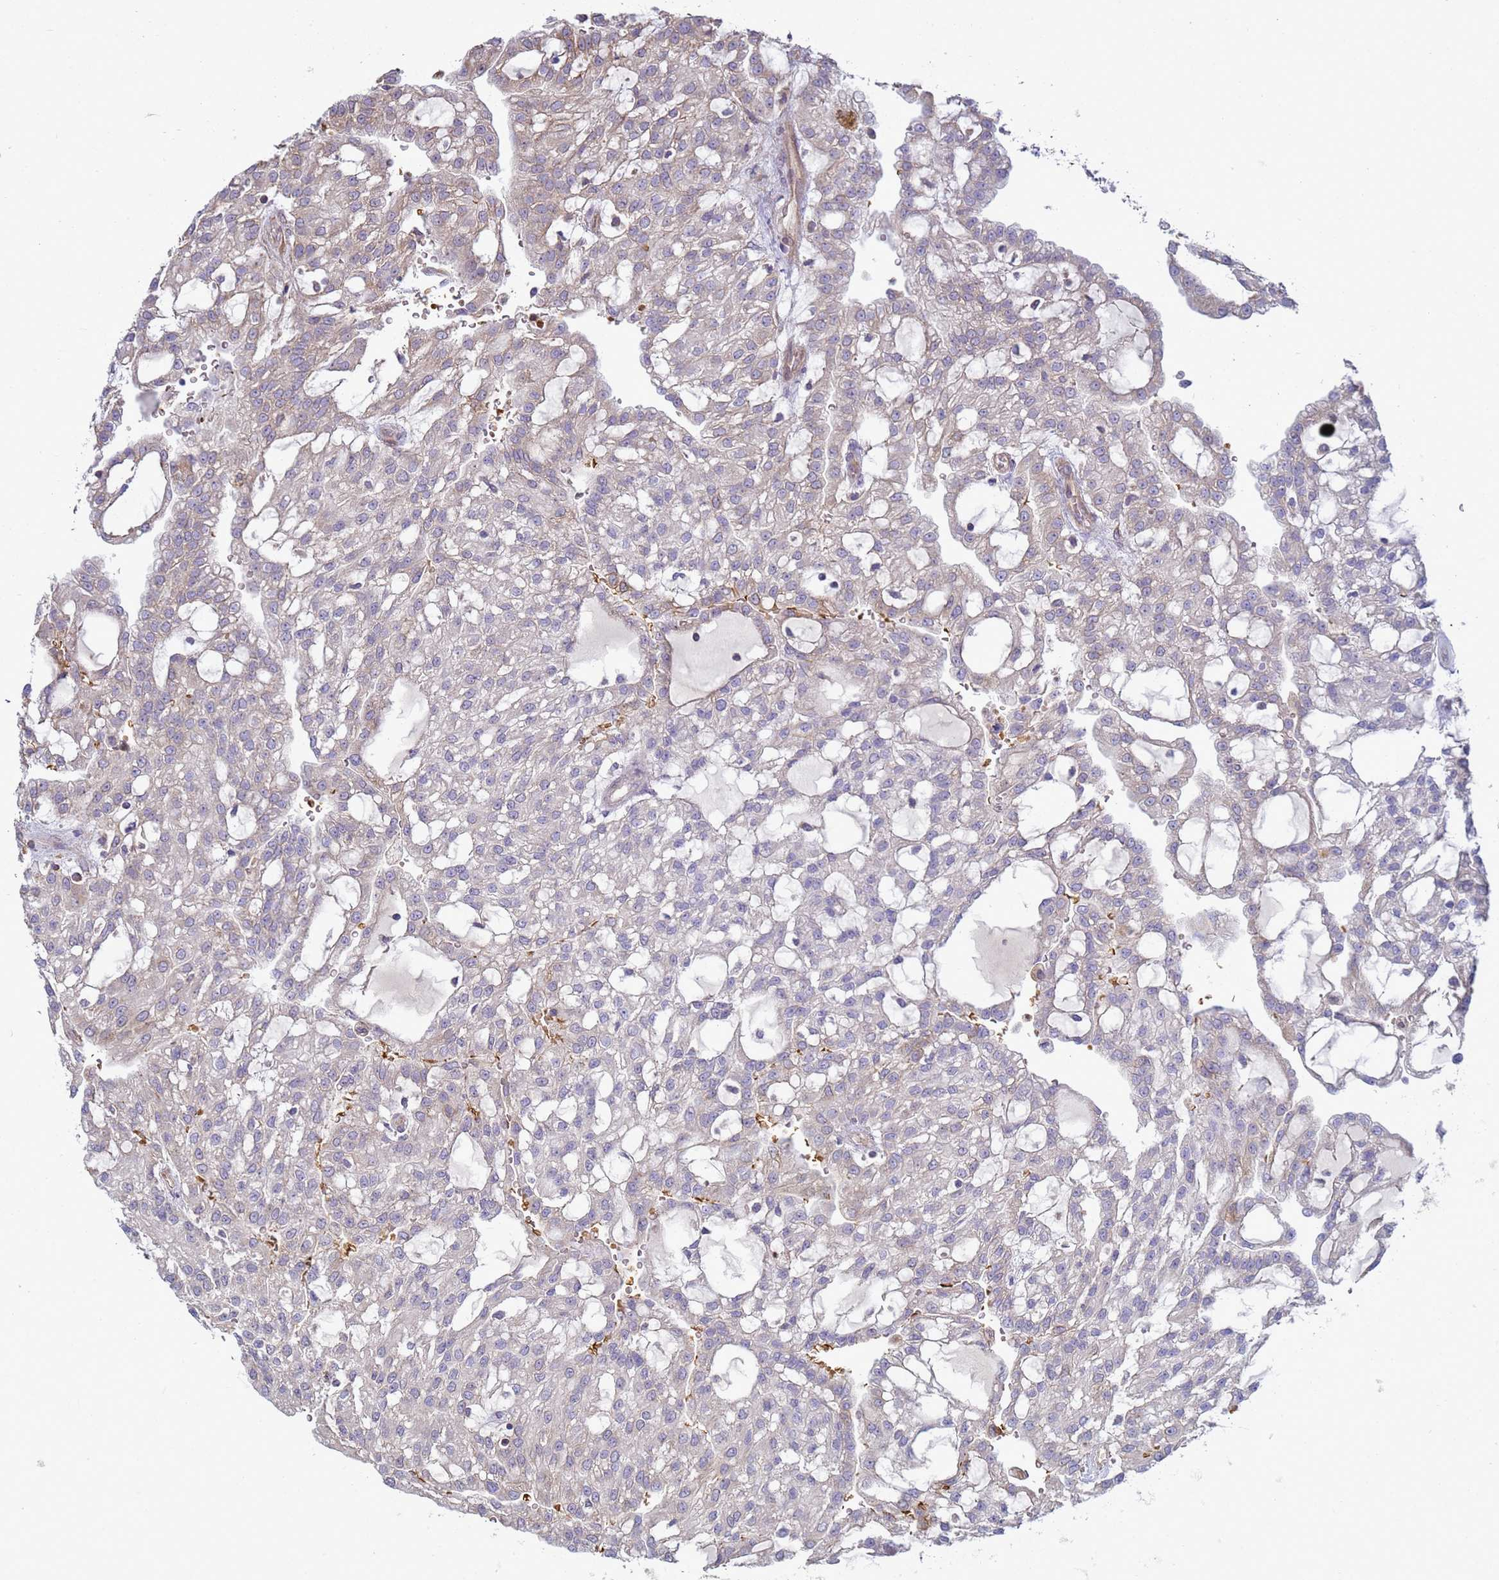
{"staining": {"intensity": "moderate", "quantity": "<25%", "location": "cytoplasmic/membranous"}, "tissue": "renal cancer", "cell_type": "Tumor cells", "image_type": "cancer", "snomed": [{"axis": "morphology", "description": "Adenocarcinoma, NOS"}, {"axis": "topography", "description": "Kidney"}], "caption": "Immunohistochemistry (IHC) of renal cancer shows low levels of moderate cytoplasmic/membranous expression in approximately <25% of tumor cells.", "gene": "SGIP1", "patient": {"sex": "male", "age": 63}}